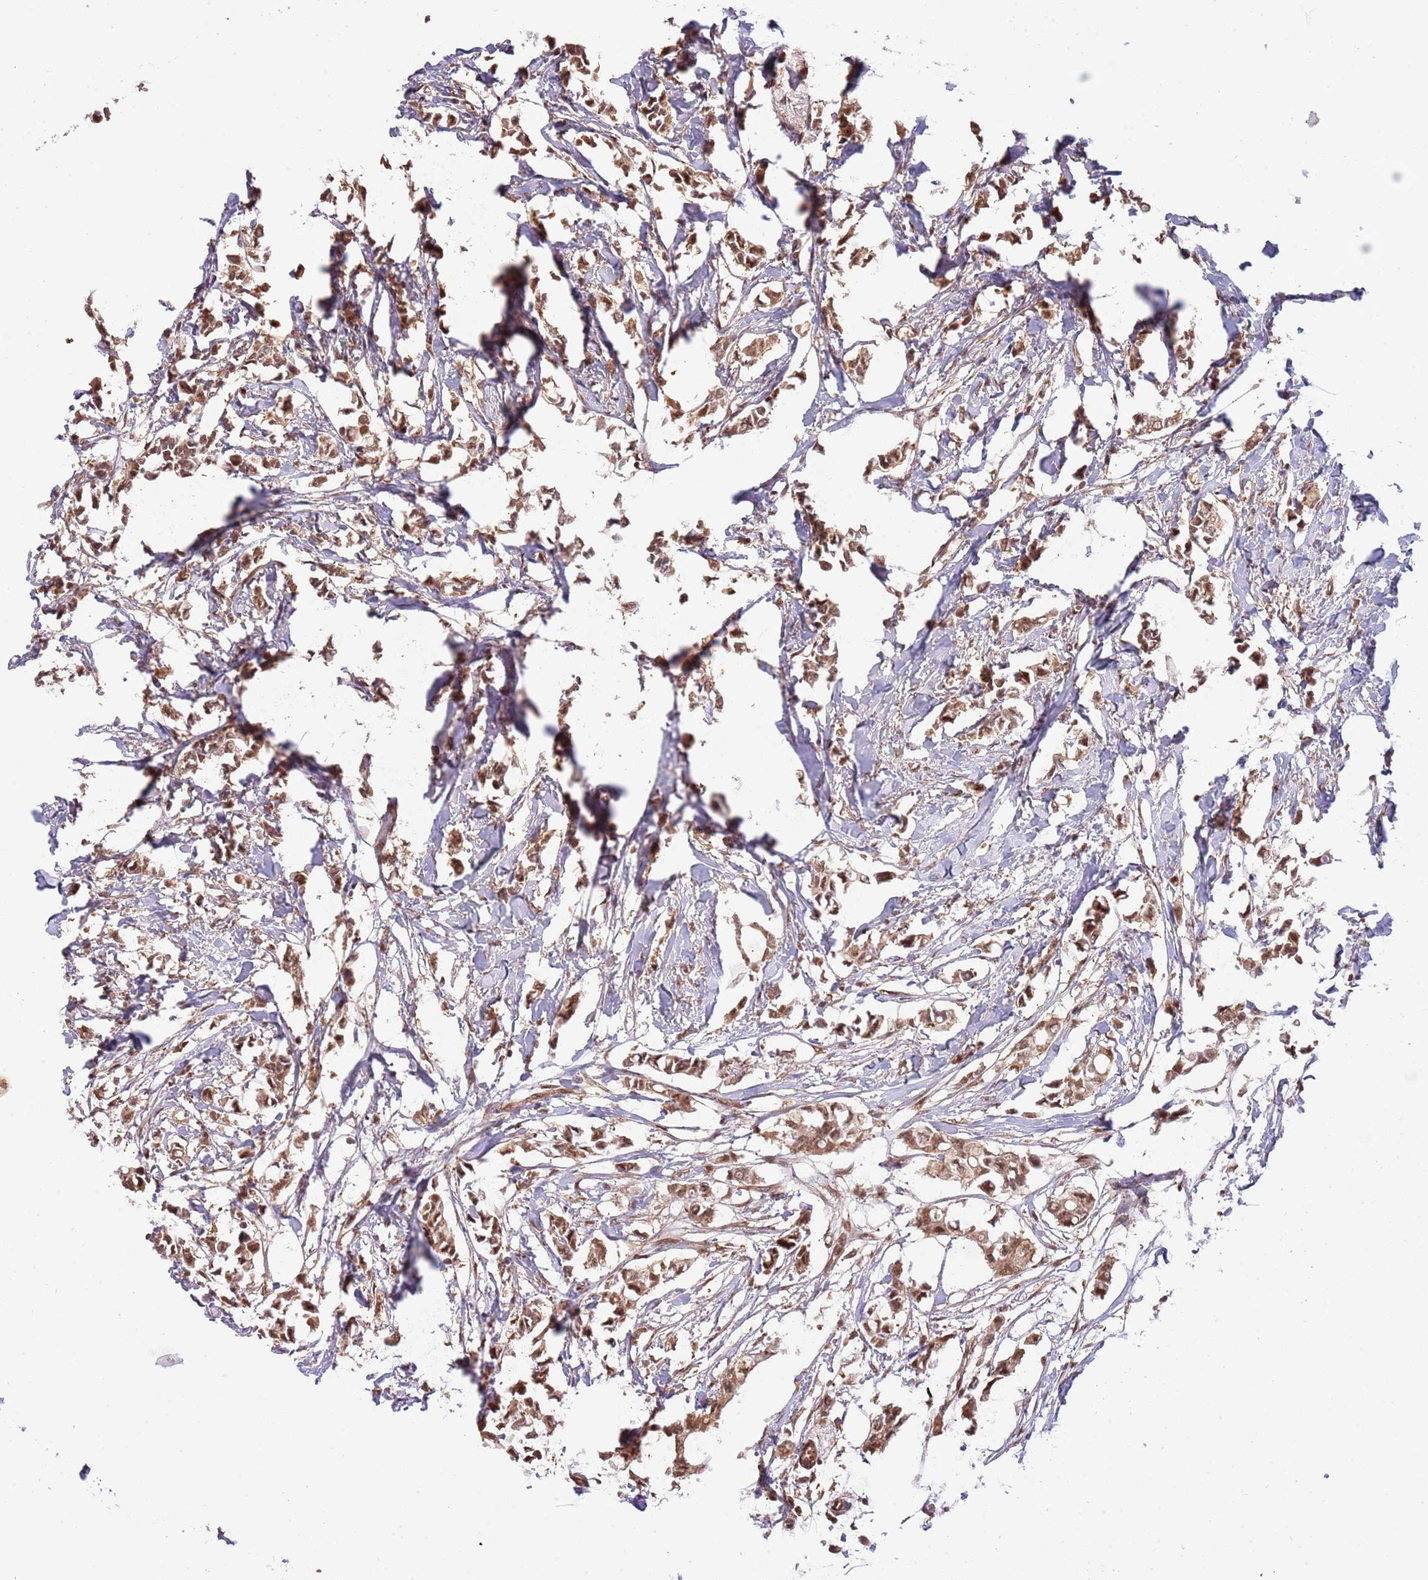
{"staining": {"intensity": "moderate", "quantity": ">75%", "location": "cytoplasmic/membranous,nuclear"}, "tissue": "breast cancer", "cell_type": "Tumor cells", "image_type": "cancer", "snomed": [{"axis": "morphology", "description": "Duct carcinoma"}, {"axis": "topography", "description": "Breast"}], "caption": "Brown immunohistochemical staining in breast cancer shows moderate cytoplasmic/membranous and nuclear positivity in approximately >75% of tumor cells.", "gene": "PLSCR5", "patient": {"sex": "female", "age": 41}}